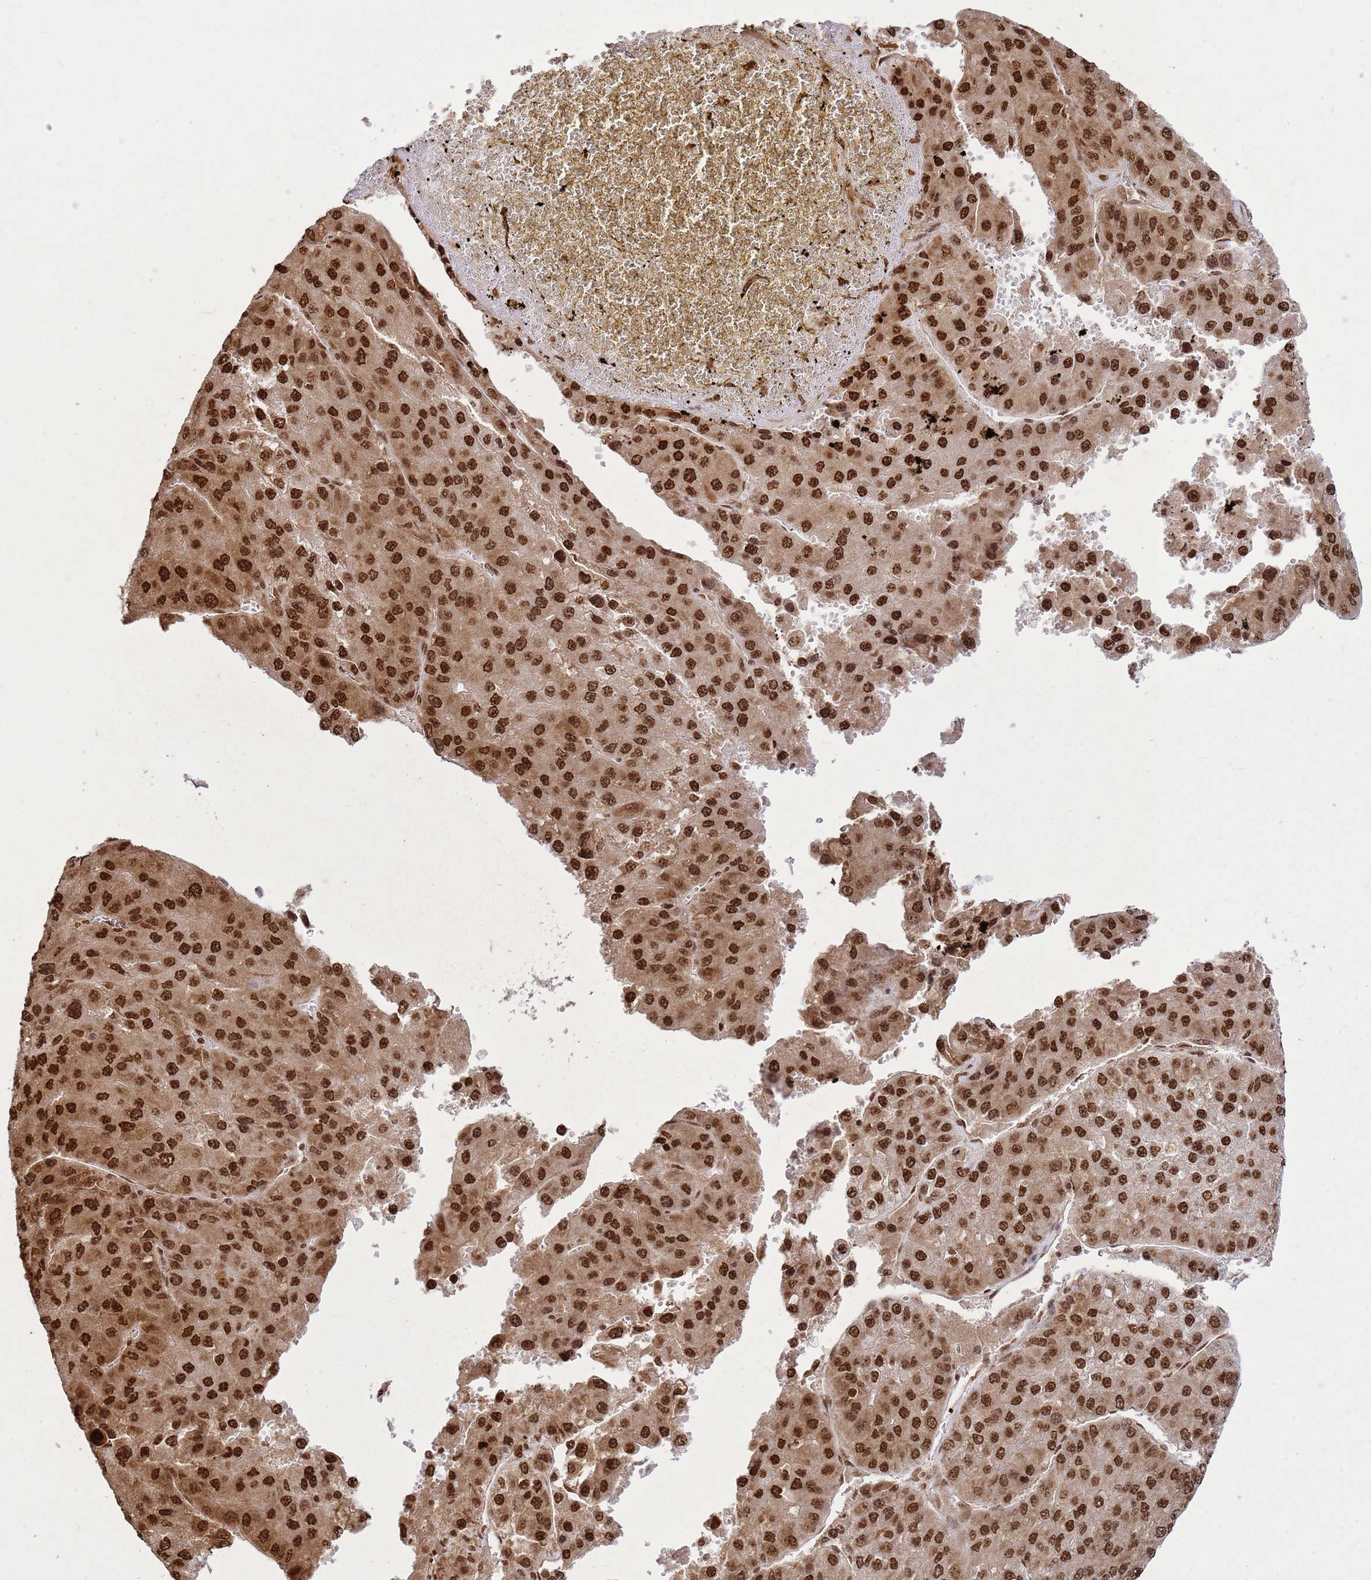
{"staining": {"intensity": "strong", "quantity": ">75%", "location": "nuclear"}, "tissue": "liver cancer", "cell_type": "Tumor cells", "image_type": "cancer", "snomed": [{"axis": "morphology", "description": "Carcinoma, Hepatocellular, NOS"}, {"axis": "topography", "description": "Liver"}], "caption": "Liver hepatocellular carcinoma stained for a protein demonstrates strong nuclear positivity in tumor cells.", "gene": "APEX1", "patient": {"sex": "female", "age": 73}}